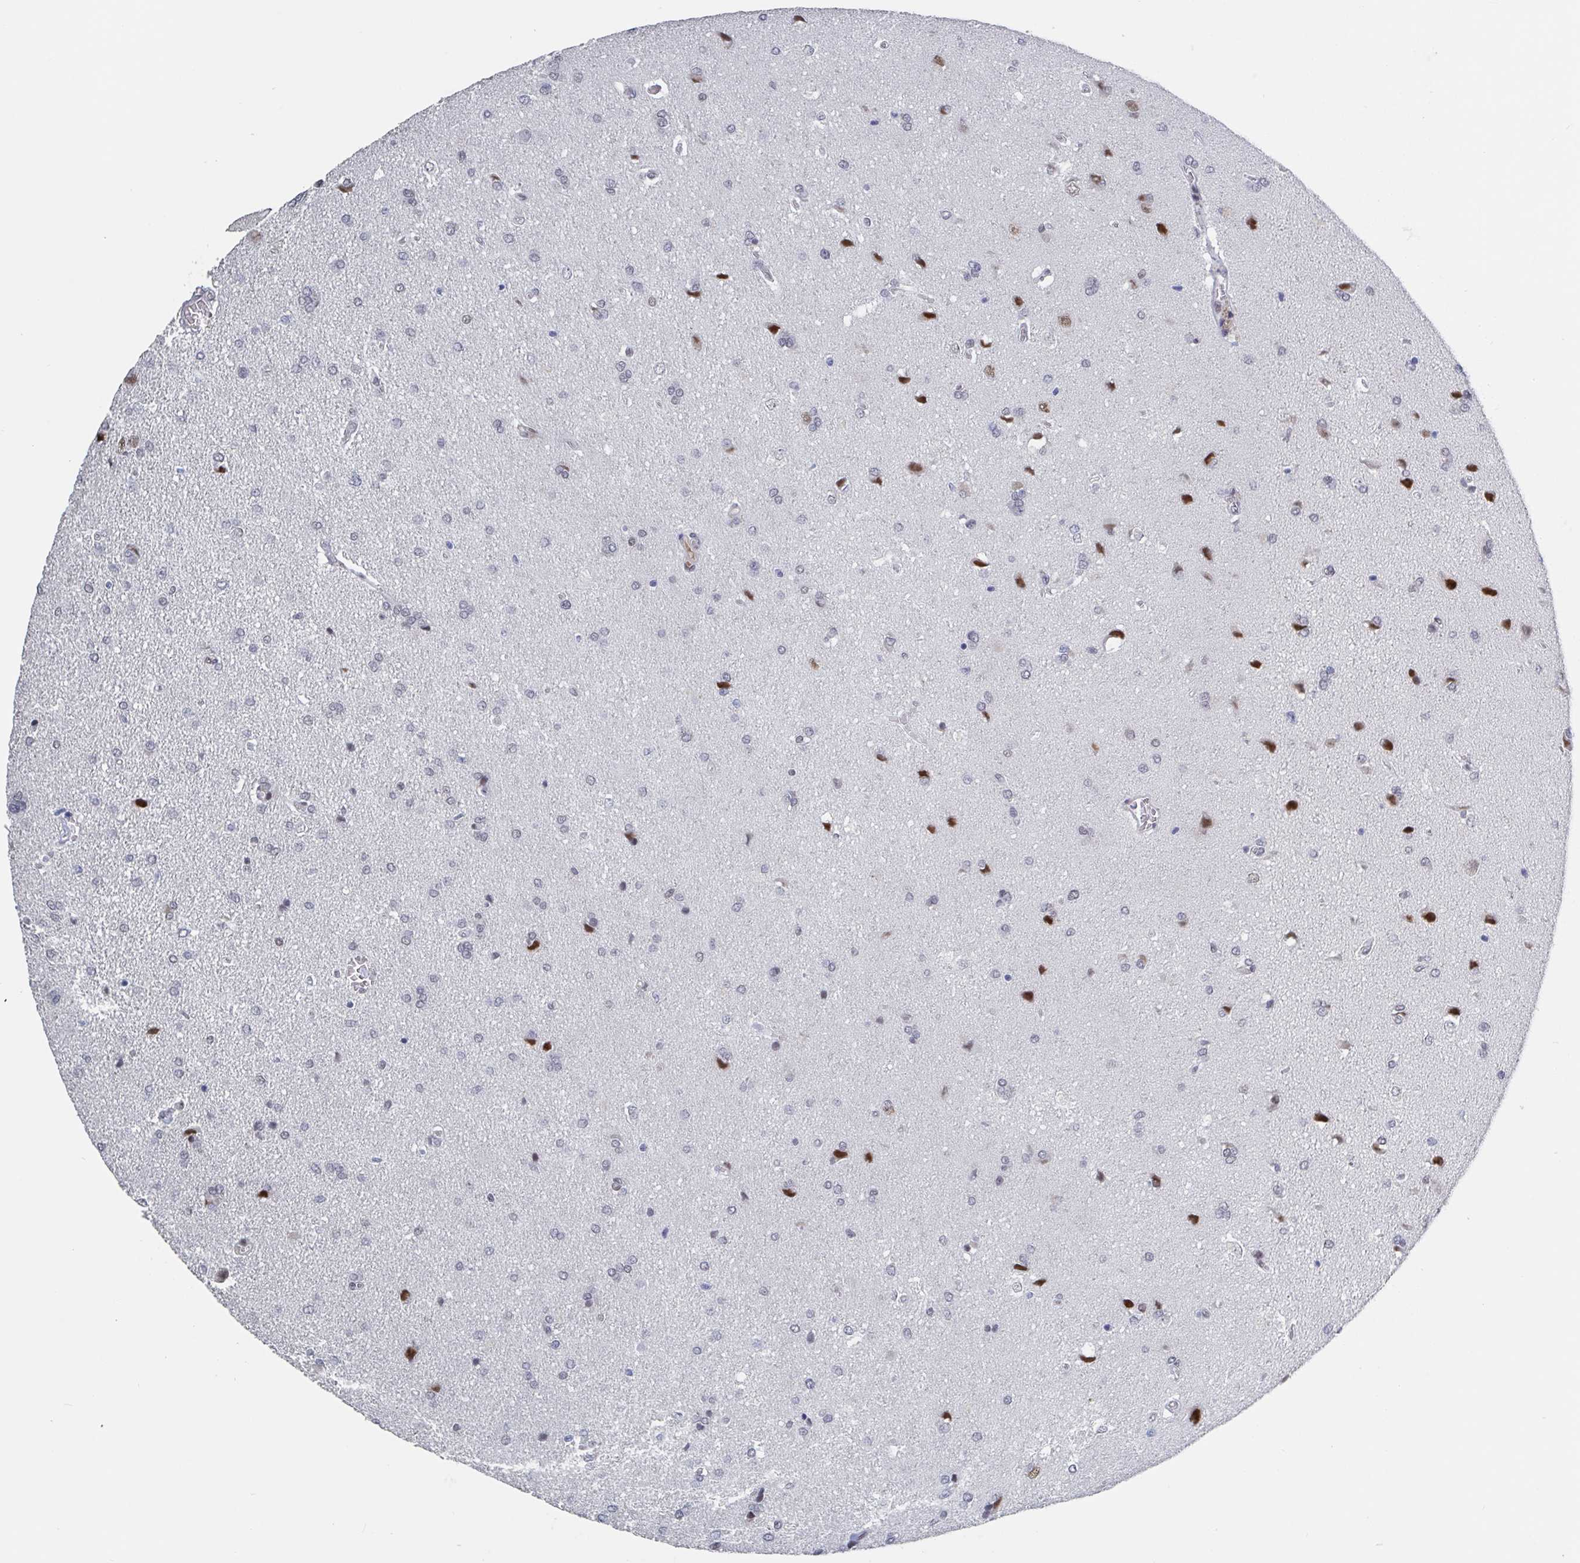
{"staining": {"intensity": "negative", "quantity": "none", "location": "none"}, "tissue": "glioma", "cell_type": "Tumor cells", "image_type": "cancer", "snomed": [{"axis": "morphology", "description": "Glioma, malignant, High grade"}, {"axis": "topography", "description": "Brain"}], "caption": "An immunohistochemistry (IHC) histopathology image of malignant glioma (high-grade) is shown. There is no staining in tumor cells of malignant glioma (high-grade).", "gene": "BCL7B", "patient": {"sex": "male", "age": 68}}